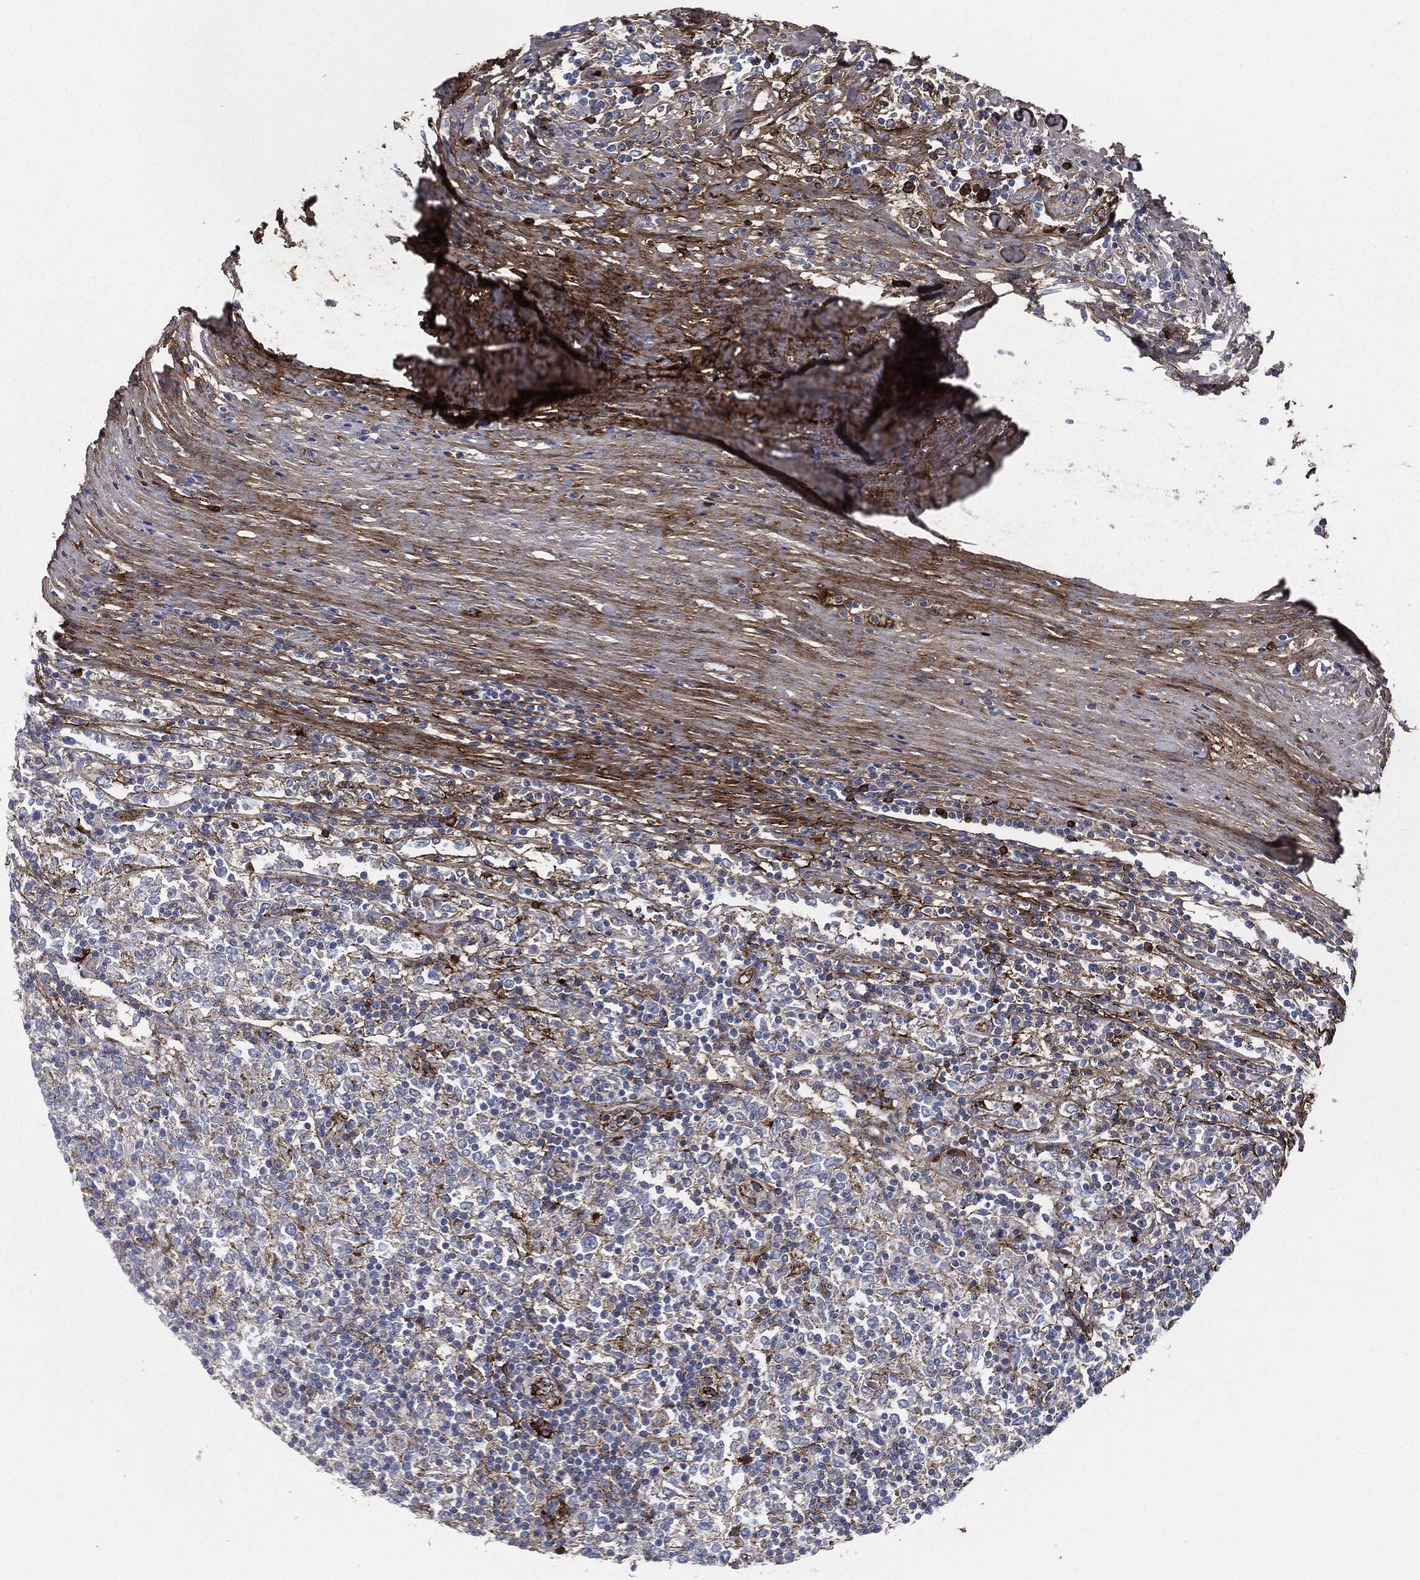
{"staining": {"intensity": "negative", "quantity": "none", "location": "none"}, "tissue": "lymphoma", "cell_type": "Tumor cells", "image_type": "cancer", "snomed": [{"axis": "morphology", "description": "Malignant lymphoma, non-Hodgkin's type, High grade"}, {"axis": "topography", "description": "Lymph node"}], "caption": "Tumor cells are negative for brown protein staining in malignant lymphoma, non-Hodgkin's type (high-grade).", "gene": "APOB", "patient": {"sex": "female", "age": 84}}